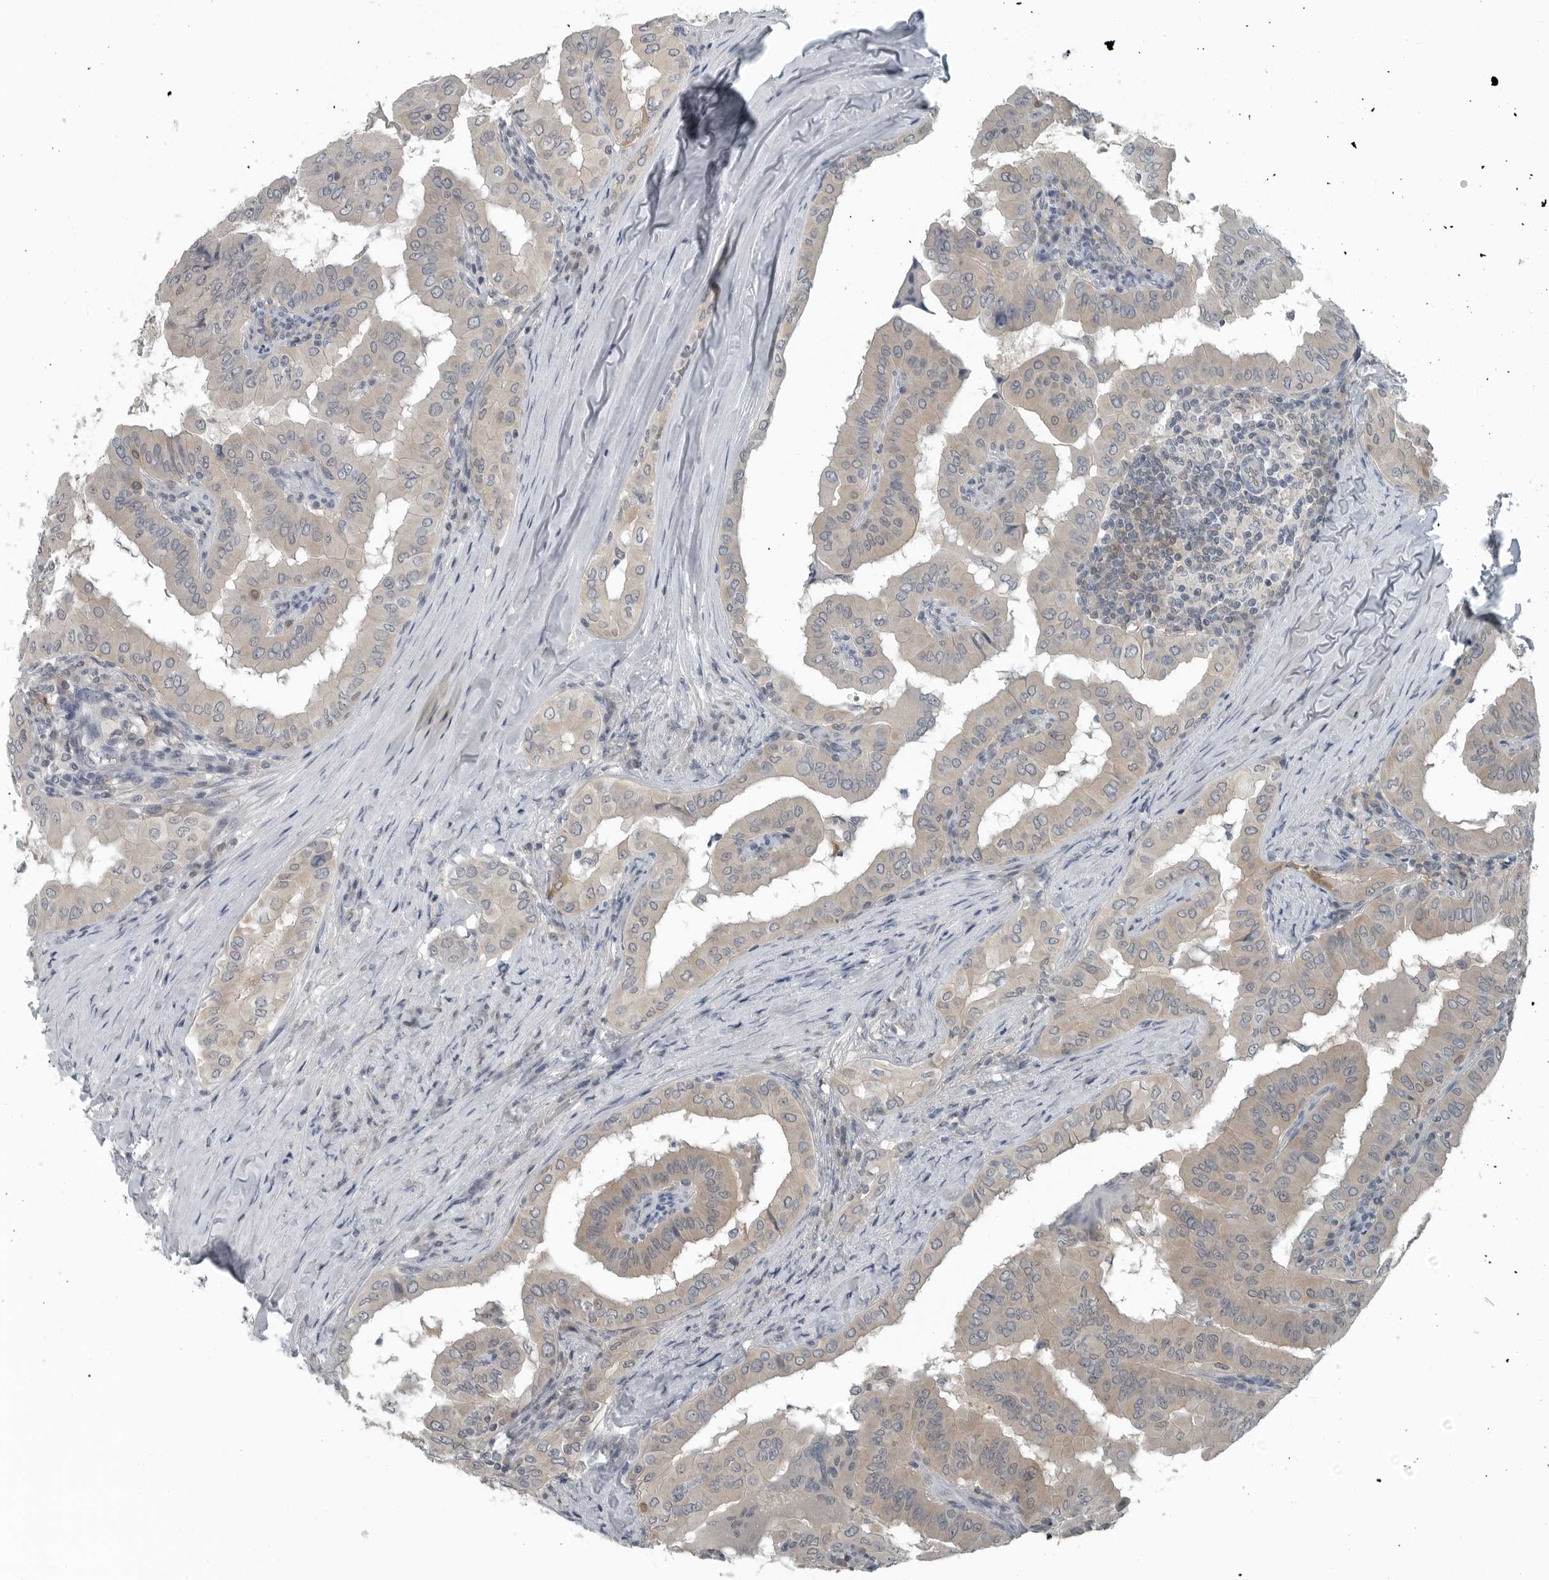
{"staining": {"intensity": "weak", "quantity": ">75%", "location": "cytoplasmic/membranous"}, "tissue": "thyroid cancer", "cell_type": "Tumor cells", "image_type": "cancer", "snomed": [{"axis": "morphology", "description": "Papillary adenocarcinoma, NOS"}, {"axis": "topography", "description": "Thyroid gland"}], "caption": "Immunohistochemical staining of human thyroid papillary adenocarcinoma demonstrates low levels of weak cytoplasmic/membranous expression in approximately >75% of tumor cells.", "gene": "KYAT1", "patient": {"sex": "male", "age": 33}}